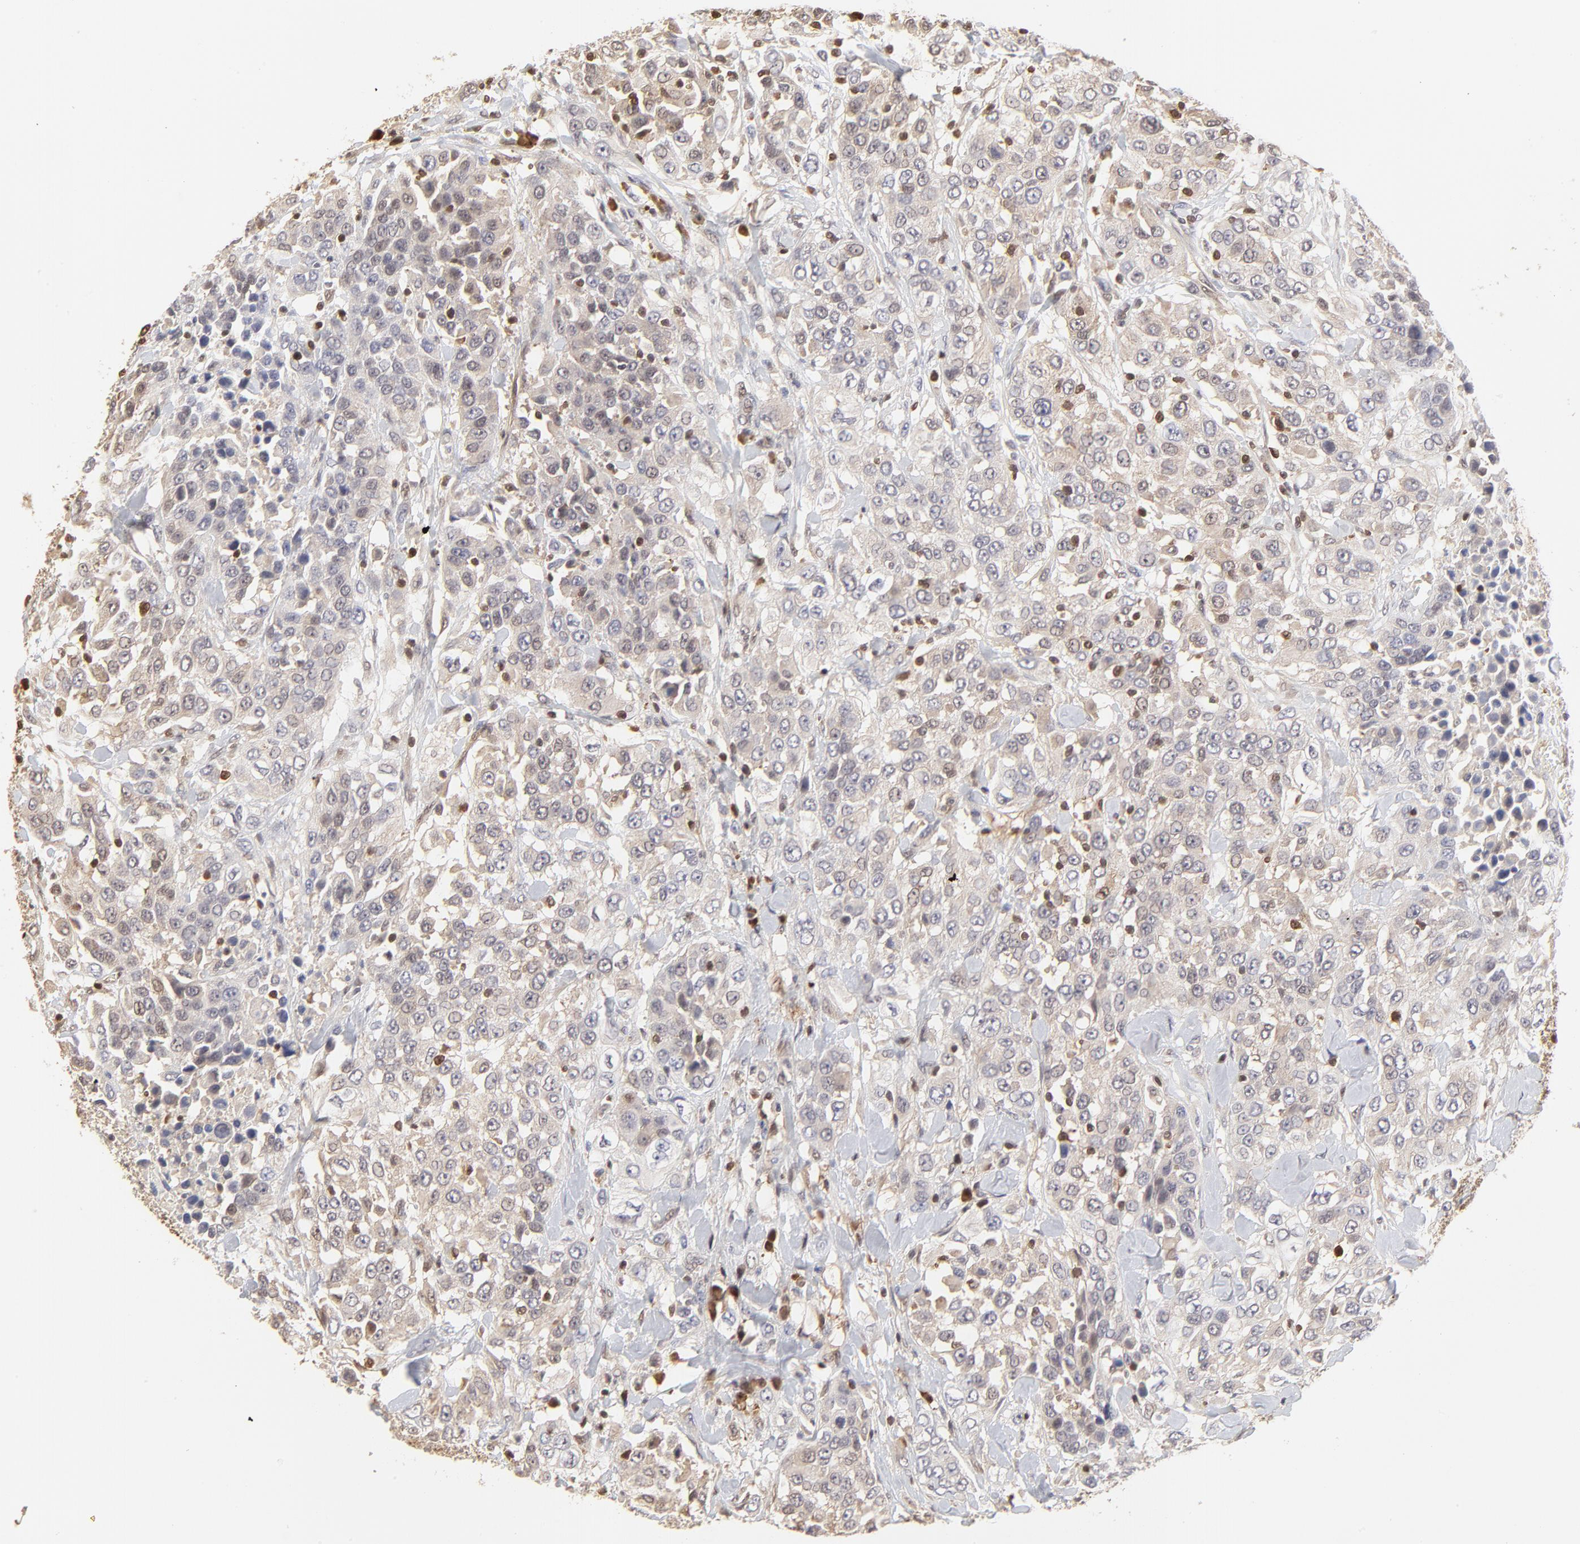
{"staining": {"intensity": "negative", "quantity": "none", "location": "none"}, "tissue": "urothelial cancer", "cell_type": "Tumor cells", "image_type": "cancer", "snomed": [{"axis": "morphology", "description": "Urothelial carcinoma, High grade"}, {"axis": "topography", "description": "Urinary bladder"}], "caption": "Tumor cells show no significant expression in urothelial carcinoma (high-grade).", "gene": "CASP3", "patient": {"sex": "female", "age": 80}}